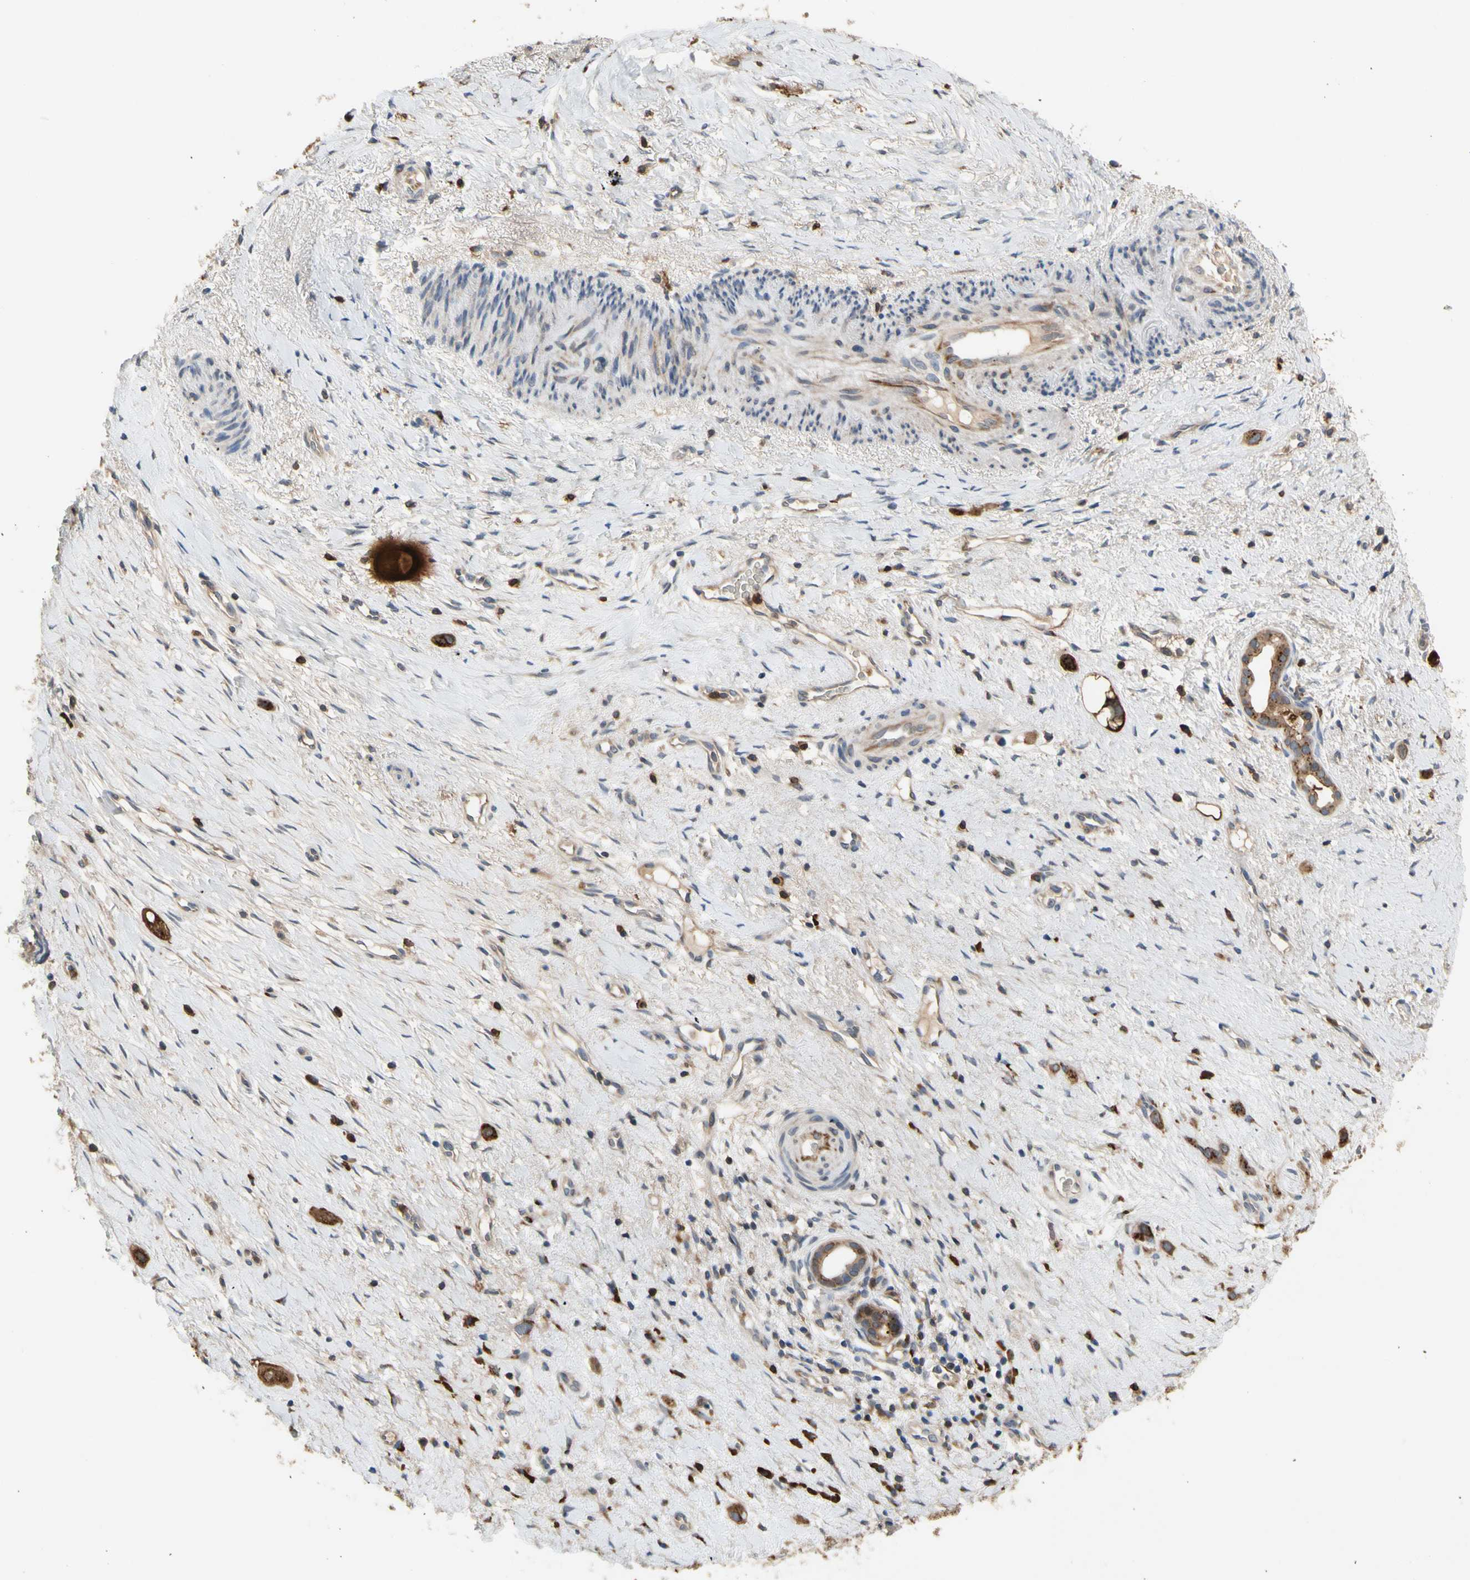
{"staining": {"intensity": "strong", "quantity": ">75%", "location": "cytoplasmic/membranous"}, "tissue": "liver cancer", "cell_type": "Tumor cells", "image_type": "cancer", "snomed": [{"axis": "morphology", "description": "Cholangiocarcinoma"}, {"axis": "topography", "description": "Liver"}], "caption": "Human liver cancer stained for a protein (brown) displays strong cytoplasmic/membranous positive expression in about >75% of tumor cells.", "gene": "GALNT5", "patient": {"sex": "female", "age": 65}}